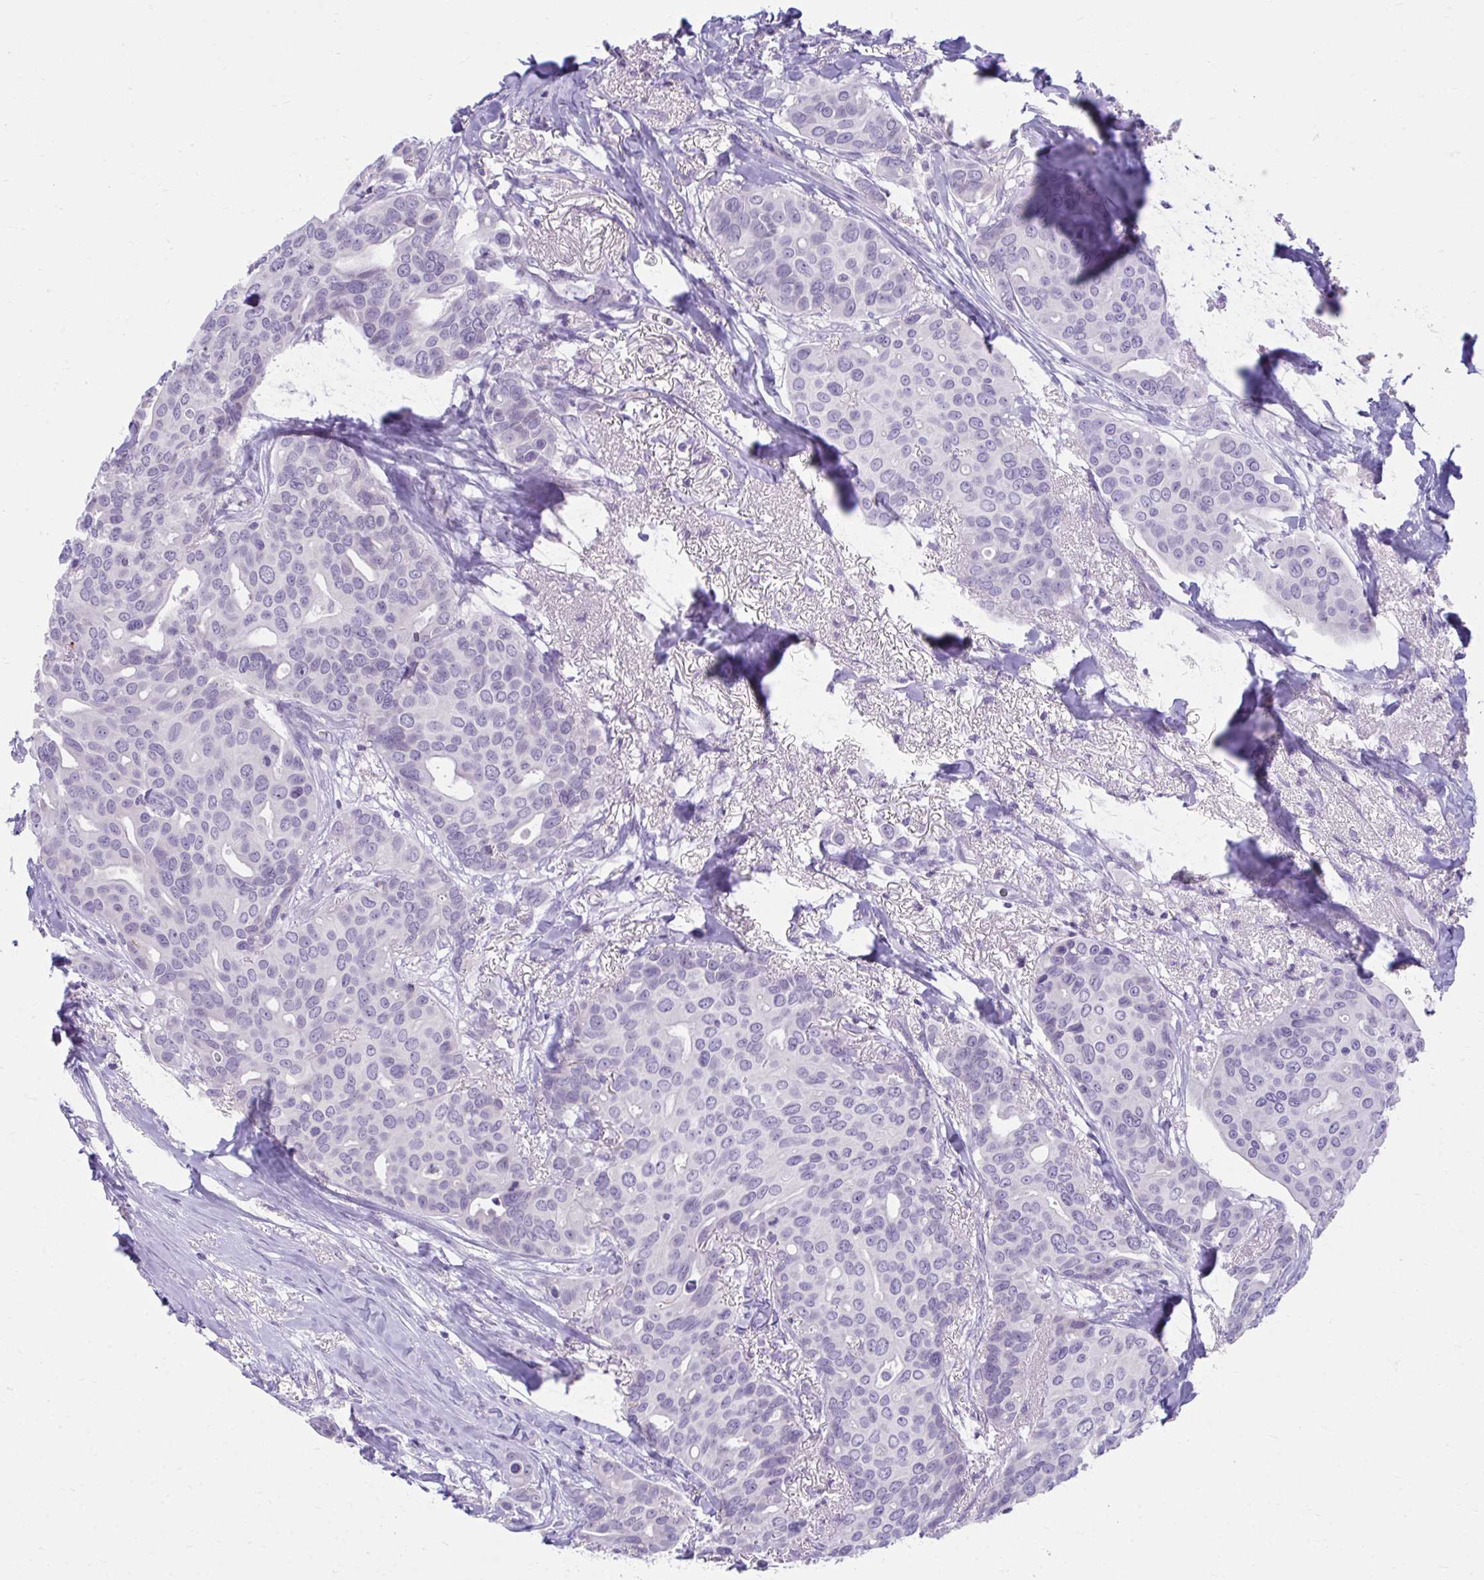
{"staining": {"intensity": "negative", "quantity": "none", "location": "none"}, "tissue": "breast cancer", "cell_type": "Tumor cells", "image_type": "cancer", "snomed": [{"axis": "morphology", "description": "Duct carcinoma"}, {"axis": "topography", "description": "Breast"}], "caption": "Tumor cells are negative for protein expression in human intraductal carcinoma (breast).", "gene": "OR7A5", "patient": {"sex": "female", "age": 54}}